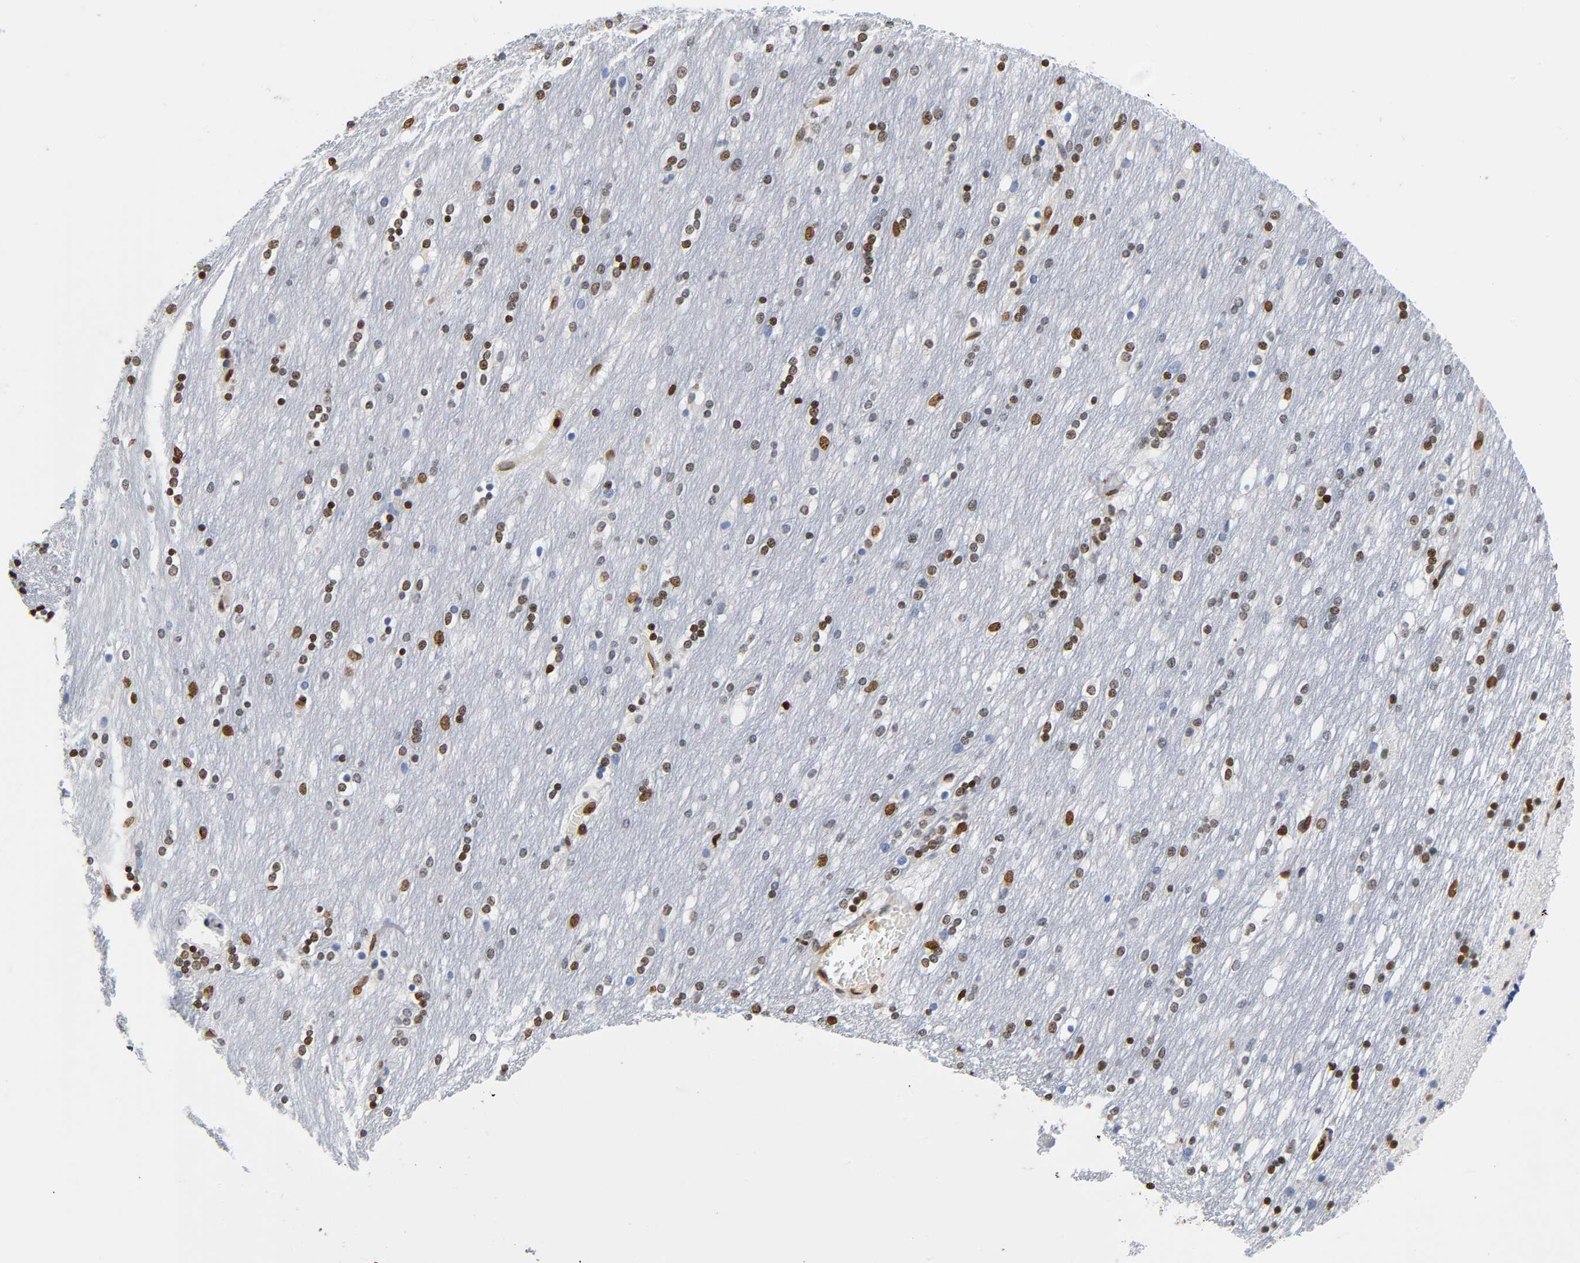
{"staining": {"intensity": "moderate", "quantity": "25%-75%", "location": "nuclear"}, "tissue": "caudate", "cell_type": "Glial cells", "image_type": "normal", "snomed": [{"axis": "morphology", "description": "Normal tissue, NOS"}, {"axis": "topography", "description": "Lateral ventricle wall"}], "caption": "A high-resolution histopathology image shows immunohistochemistry staining of normal caudate, which displays moderate nuclear staining in approximately 25%-75% of glial cells. (Stains: DAB in brown, nuclei in blue, Microscopy: brightfield microscopy at high magnification).", "gene": "HOXA6", "patient": {"sex": "female", "age": 54}}